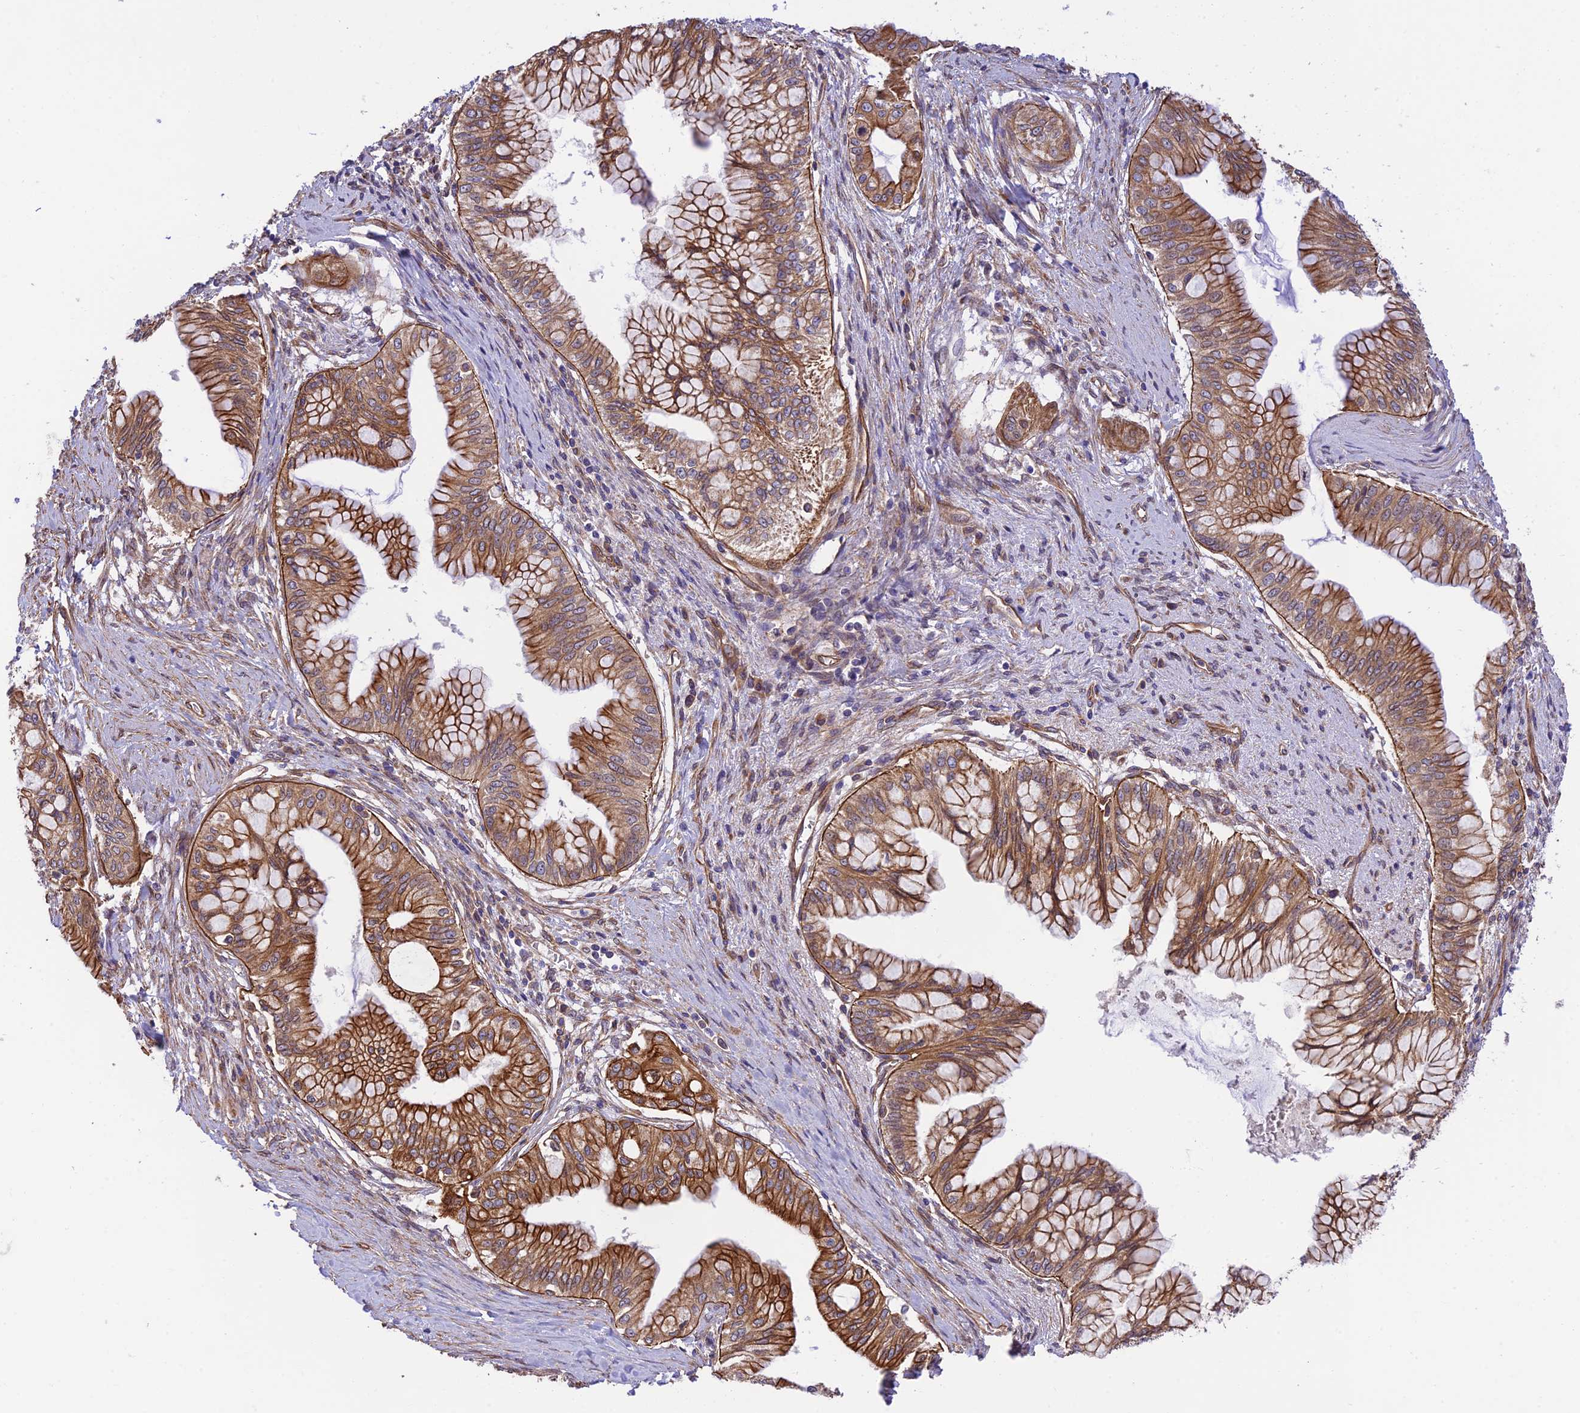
{"staining": {"intensity": "strong", "quantity": ">75%", "location": "cytoplasmic/membranous"}, "tissue": "pancreatic cancer", "cell_type": "Tumor cells", "image_type": "cancer", "snomed": [{"axis": "morphology", "description": "Adenocarcinoma, NOS"}, {"axis": "topography", "description": "Pancreas"}], "caption": "DAB (3,3'-diaminobenzidine) immunohistochemical staining of human adenocarcinoma (pancreatic) reveals strong cytoplasmic/membranous protein positivity in about >75% of tumor cells. Ihc stains the protein in brown and the nuclei are stained blue.", "gene": "EXOC3L4", "patient": {"sex": "male", "age": 46}}